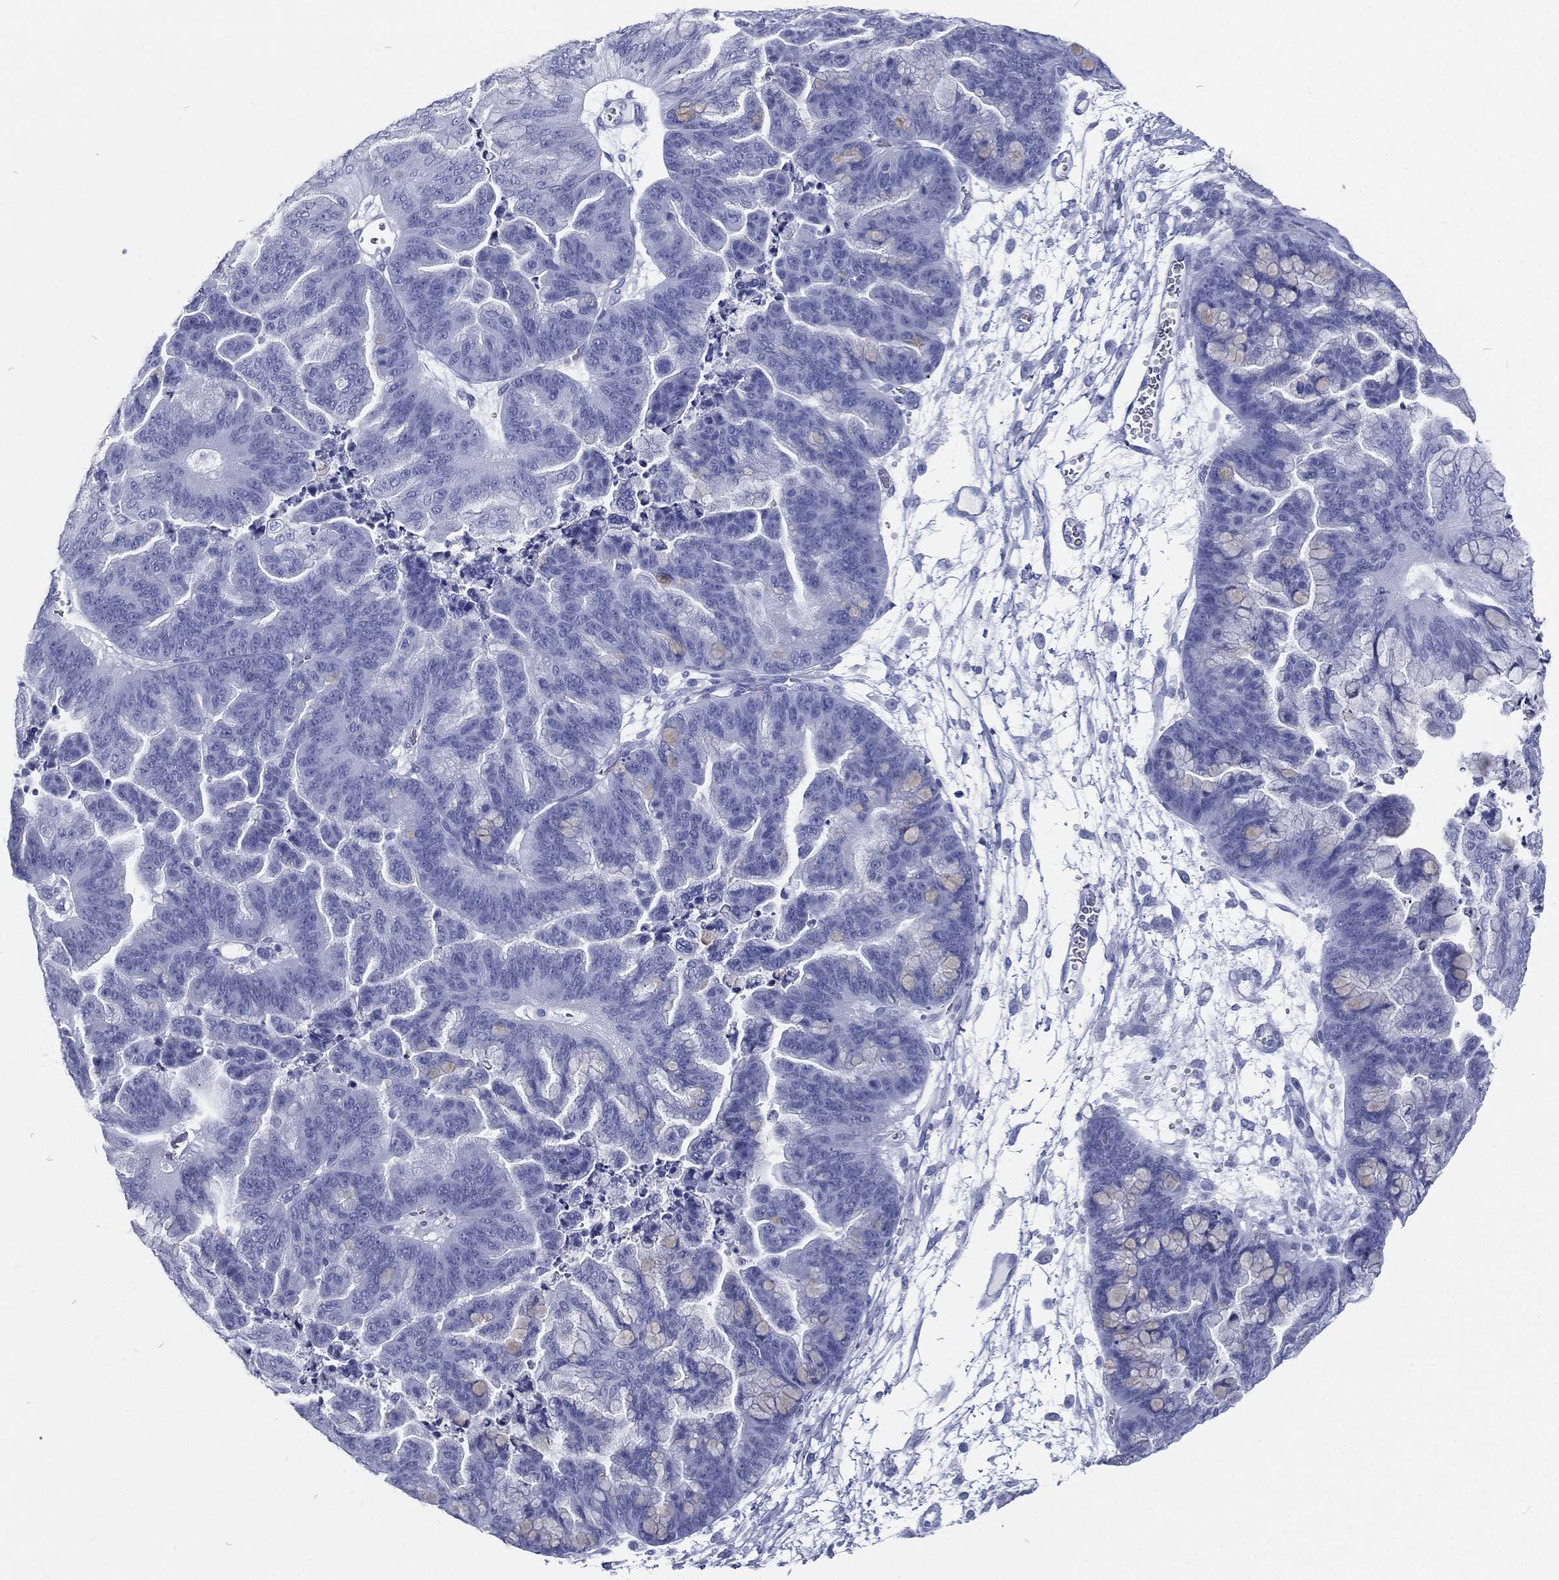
{"staining": {"intensity": "negative", "quantity": "none", "location": "none"}, "tissue": "ovarian cancer", "cell_type": "Tumor cells", "image_type": "cancer", "snomed": [{"axis": "morphology", "description": "Cystadenocarcinoma, mucinous, NOS"}, {"axis": "topography", "description": "Ovary"}], "caption": "DAB immunohistochemical staining of ovarian cancer displays no significant staining in tumor cells.", "gene": "RSPH4A", "patient": {"sex": "female", "age": 67}}